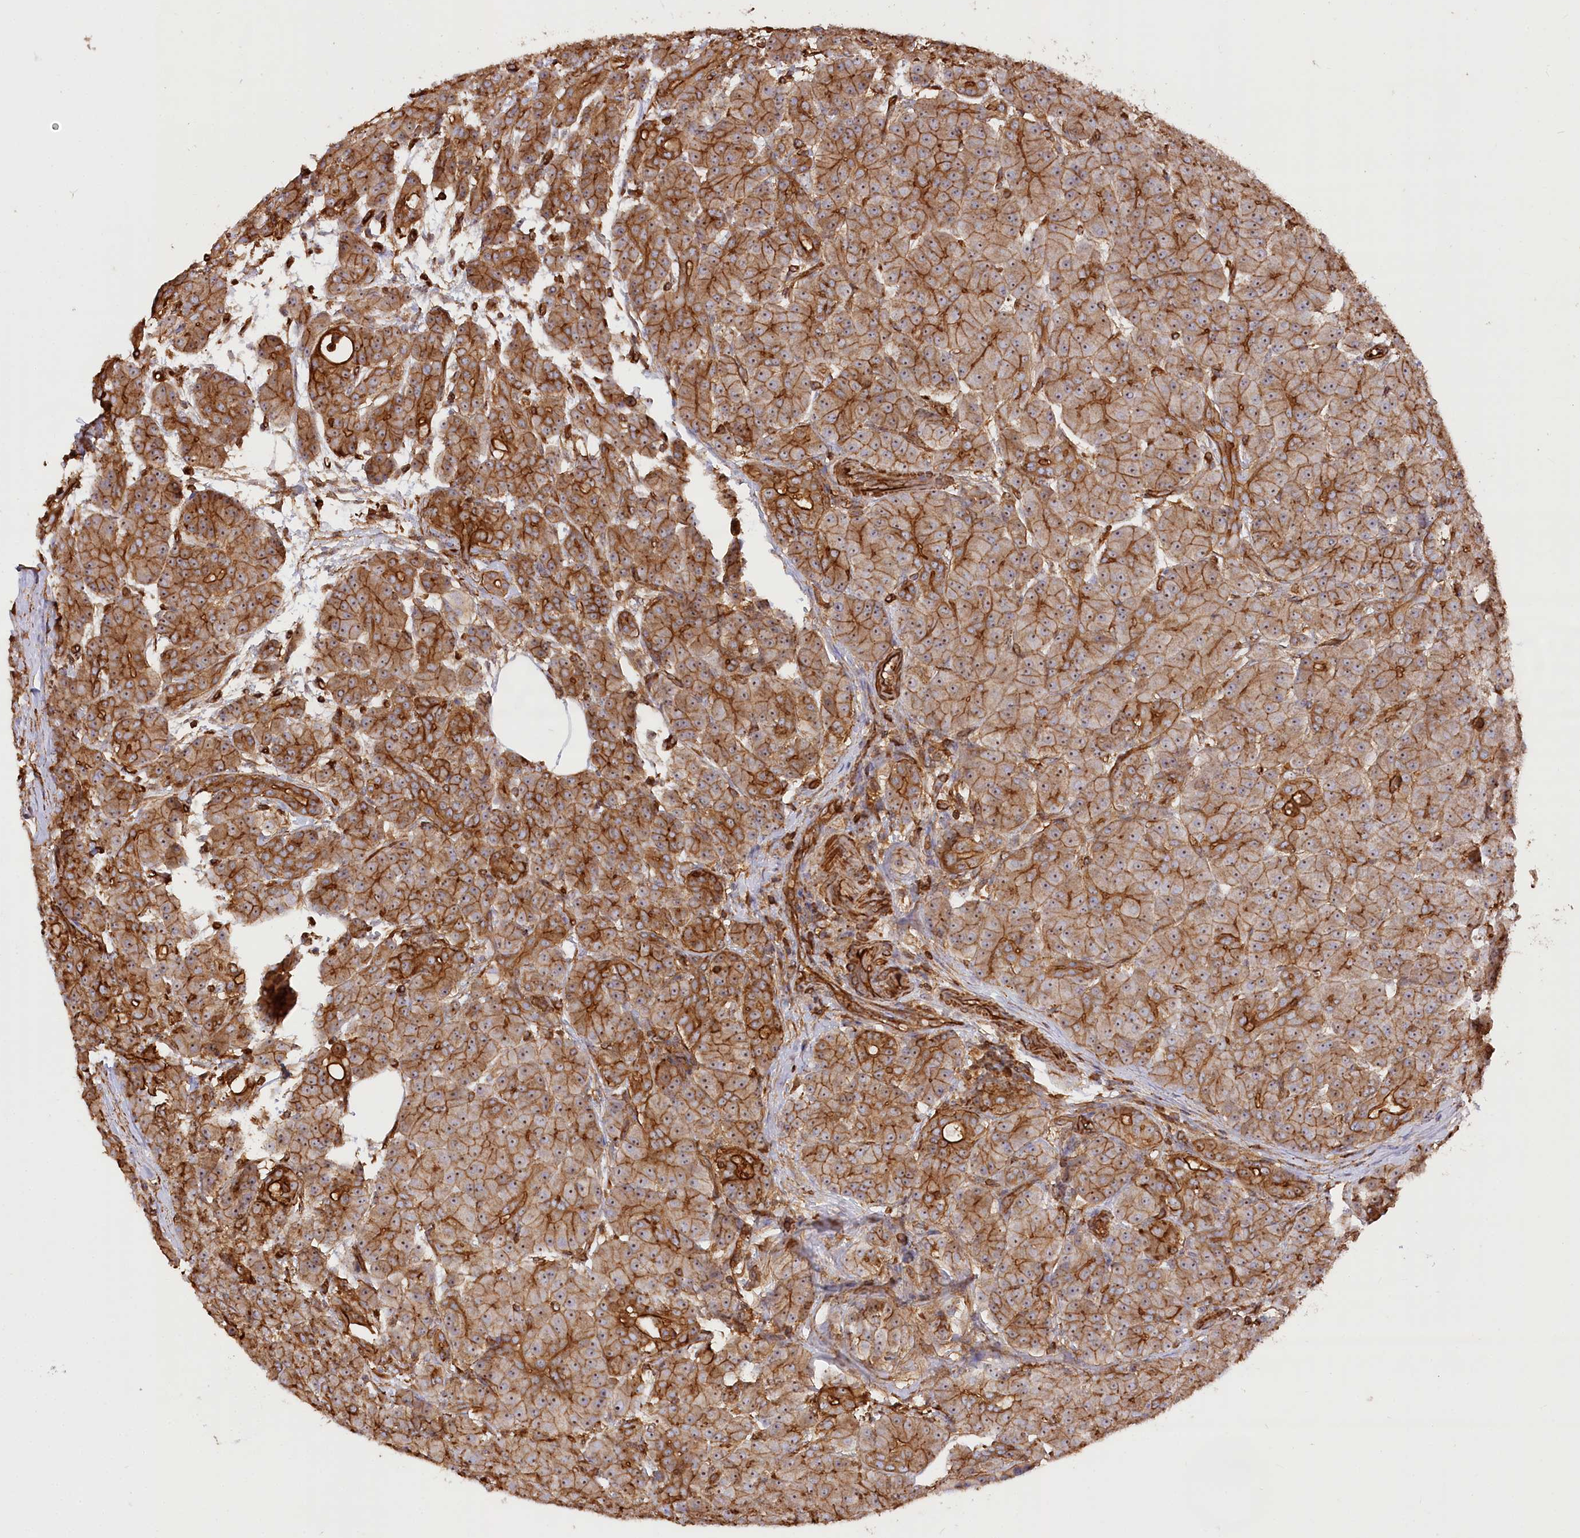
{"staining": {"intensity": "strong", "quantity": ">75%", "location": "cytoplasmic/membranous,nuclear"}, "tissue": "pancreas", "cell_type": "Exocrine glandular cells", "image_type": "normal", "snomed": [{"axis": "morphology", "description": "Normal tissue, NOS"}, {"axis": "topography", "description": "Pancreas"}], "caption": "High-power microscopy captured an immunohistochemistry (IHC) image of unremarkable pancreas, revealing strong cytoplasmic/membranous,nuclear positivity in approximately >75% of exocrine glandular cells. (Stains: DAB (3,3'-diaminobenzidine) in brown, nuclei in blue, Microscopy: brightfield microscopy at high magnification).", "gene": "WDR36", "patient": {"sex": "male", "age": 63}}